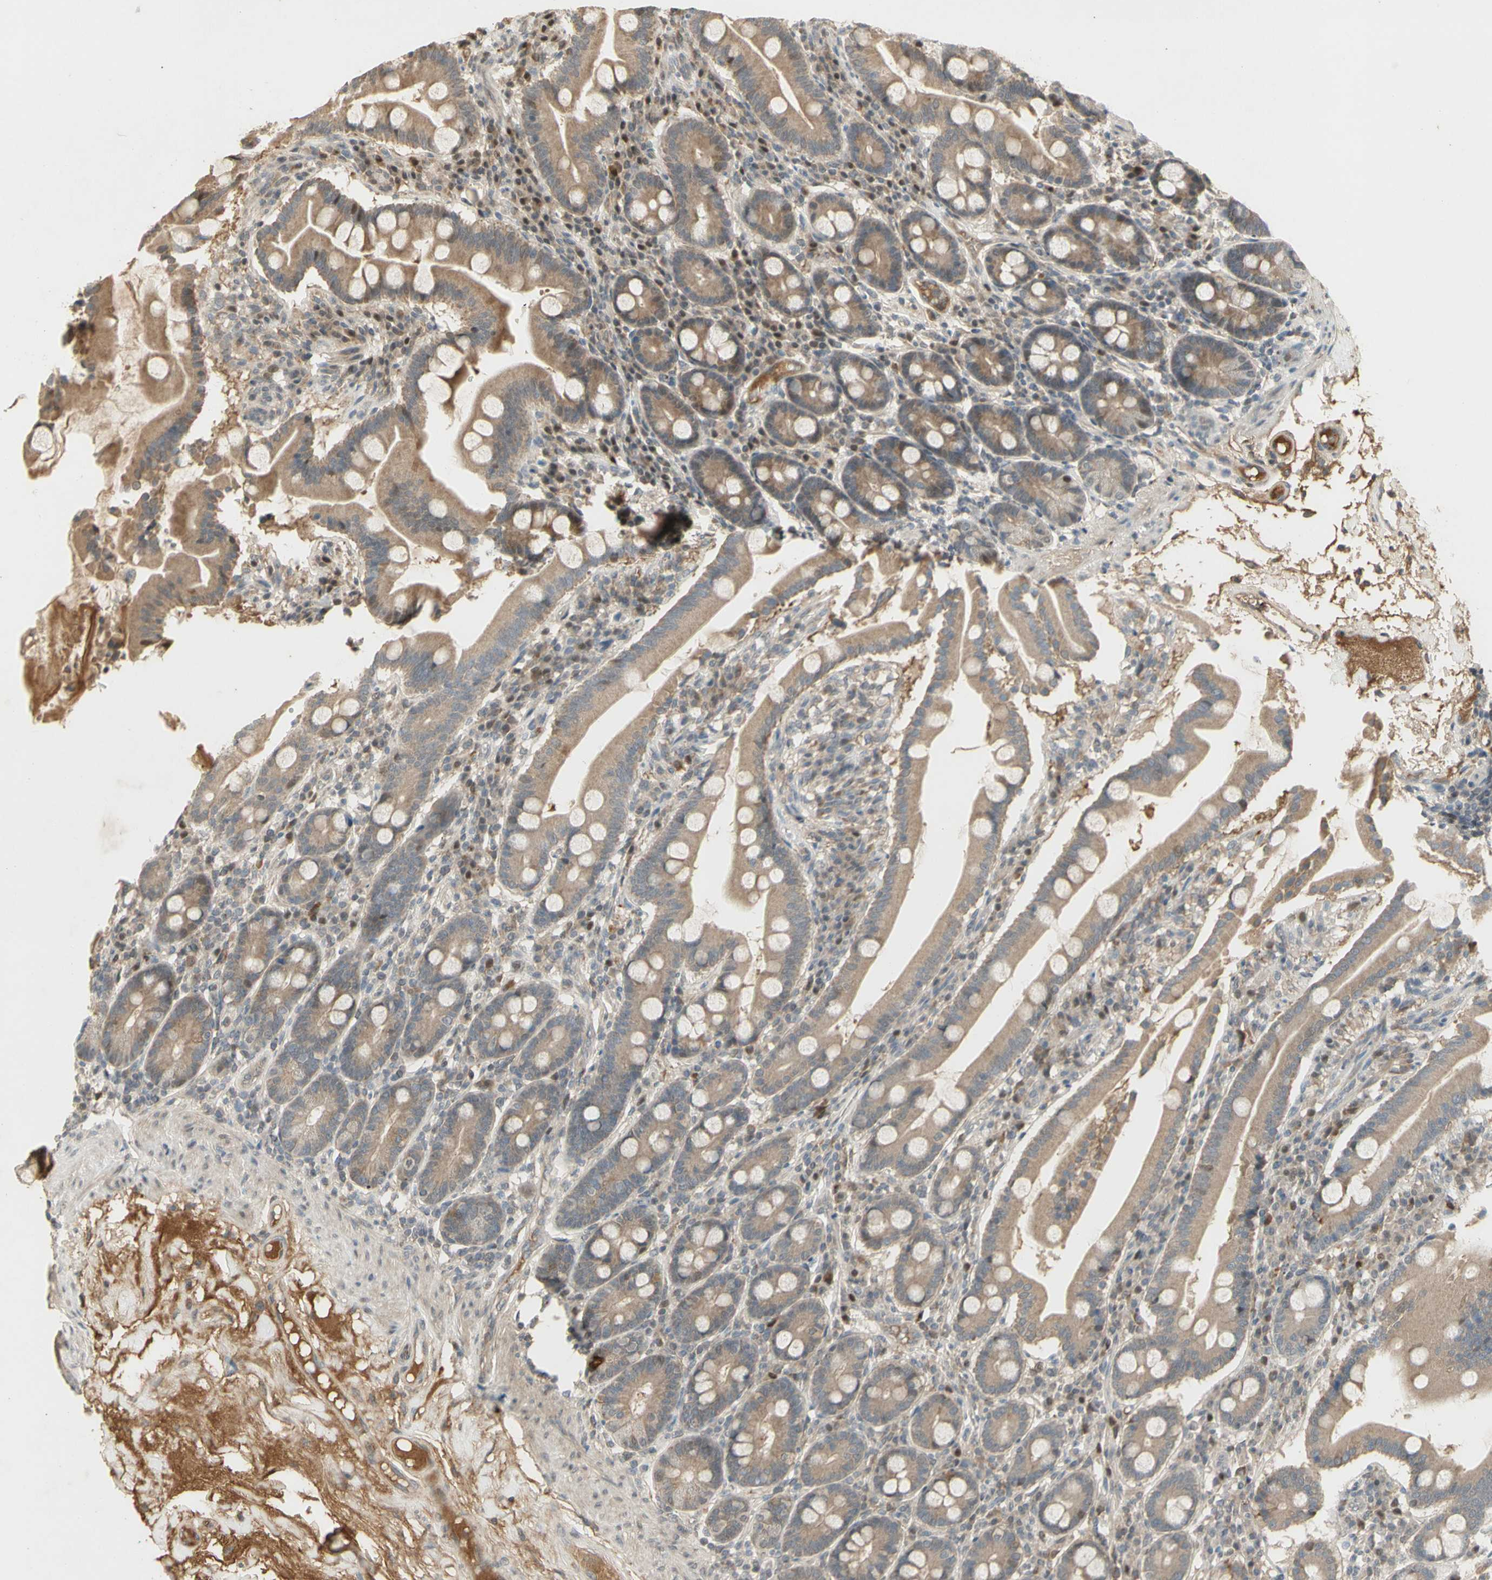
{"staining": {"intensity": "weak", "quantity": ">75%", "location": "cytoplasmic/membranous,nuclear"}, "tissue": "duodenum", "cell_type": "Glandular cells", "image_type": "normal", "snomed": [{"axis": "morphology", "description": "Normal tissue, NOS"}, {"axis": "topography", "description": "Duodenum"}], "caption": "A brown stain highlights weak cytoplasmic/membranous,nuclear positivity of a protein in glandular cells of normal human duodenum. (IHC, brightfield microscopy, high magnification).", "gene": "NRG4", "patient": {"sex": "male", "age": 50}}